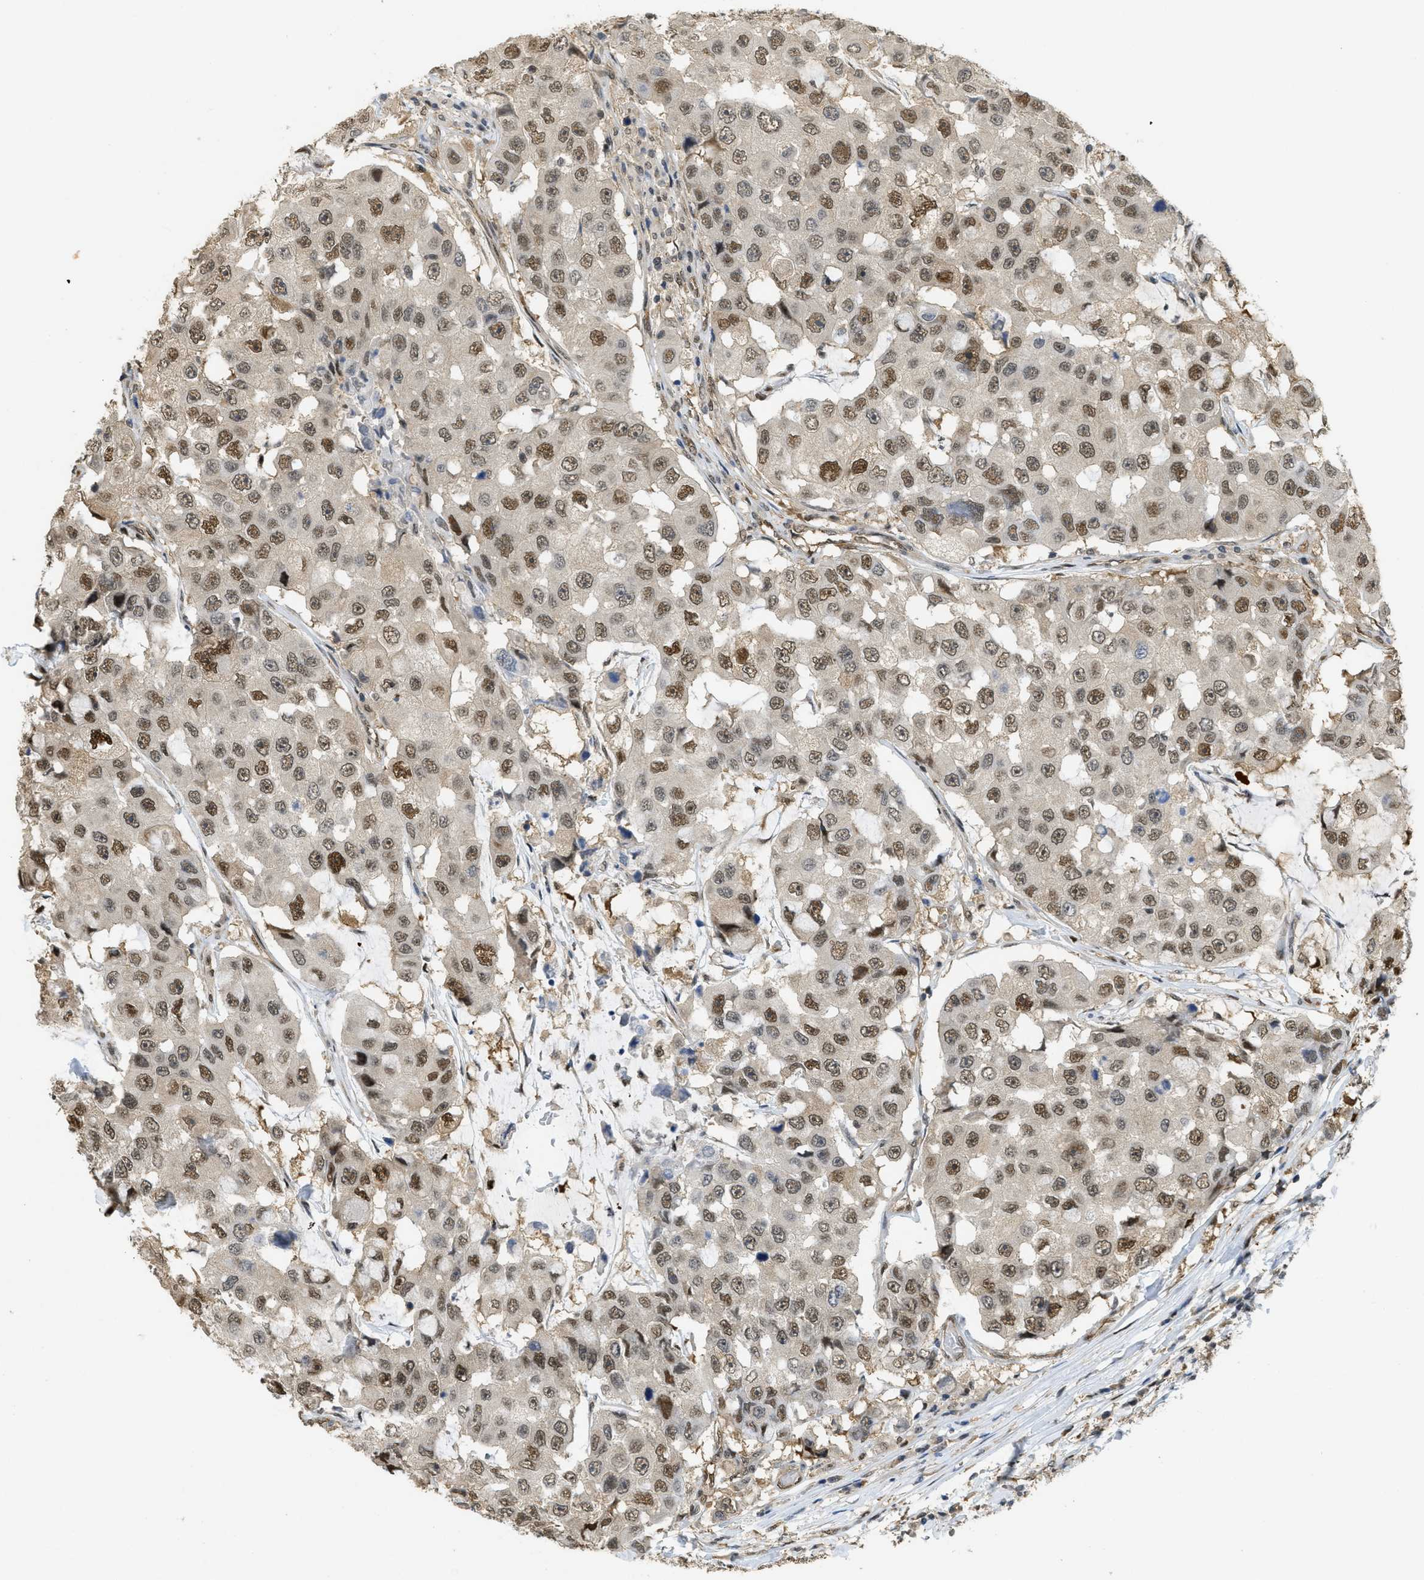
{"staining": {"intensity": "moderate", "quantity": ">75%", "location": "nuclear"}, "tissue": "breast cancer", "cell_type": "Tumor cells", "image_type": "cancer", "snomed": [{"axis": "morphology", "description": "Duct carcinoma"}, {"axis": "topography", "description": "Breast"}], "caption": "IHC photomicrograph of neoplastic tissue: breast invasive ductal carcinoma stained using immunohistochemistry (IHC) reveals medium levels of moderate protein expression localized specifically in the nuclear of tumor cells, appearing as a nuclear brown color.", "gene": "PSMC5", "patient": {"sex": "female", "age": 27}}